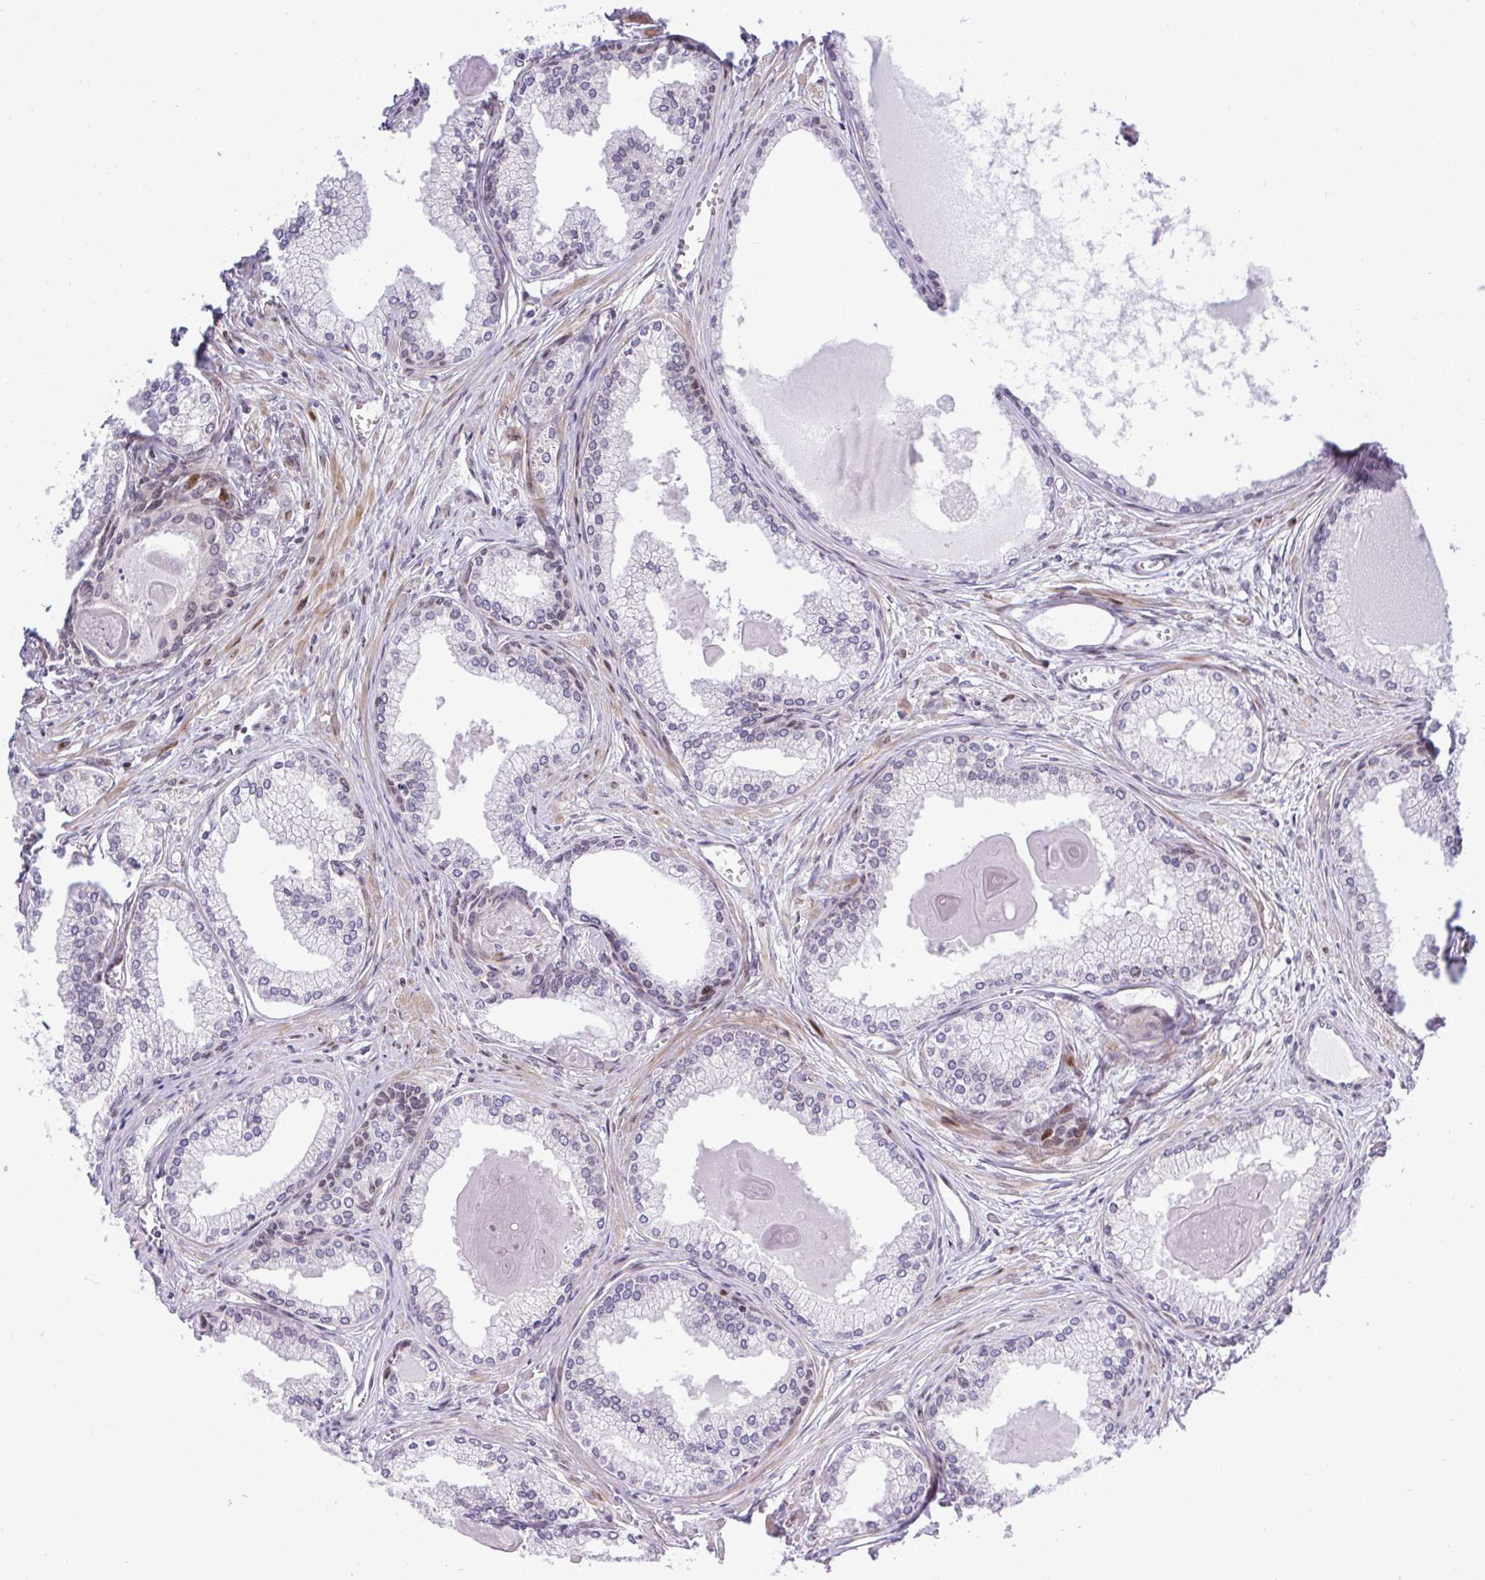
{"staining": {"intensity": "negative", "quantity": "none", "location": "none"}, "tissue": "prostate cancer", "cell_type": "Tumor cells", "image_type": "cancer", "snomed": [{"axis": "morphology", "description": "Adenocarcinoma, High grade"}, {"axis": "topography", "description": "Prostate"}], "caption": "A high-resolution photomicrograph shows IHC staining of prostate high-grade adenocarcinoma, which shows no significant positivity in tumor cells.", "gene": "CASTOR2", "patient": {"sex": "male", "age": 68}}